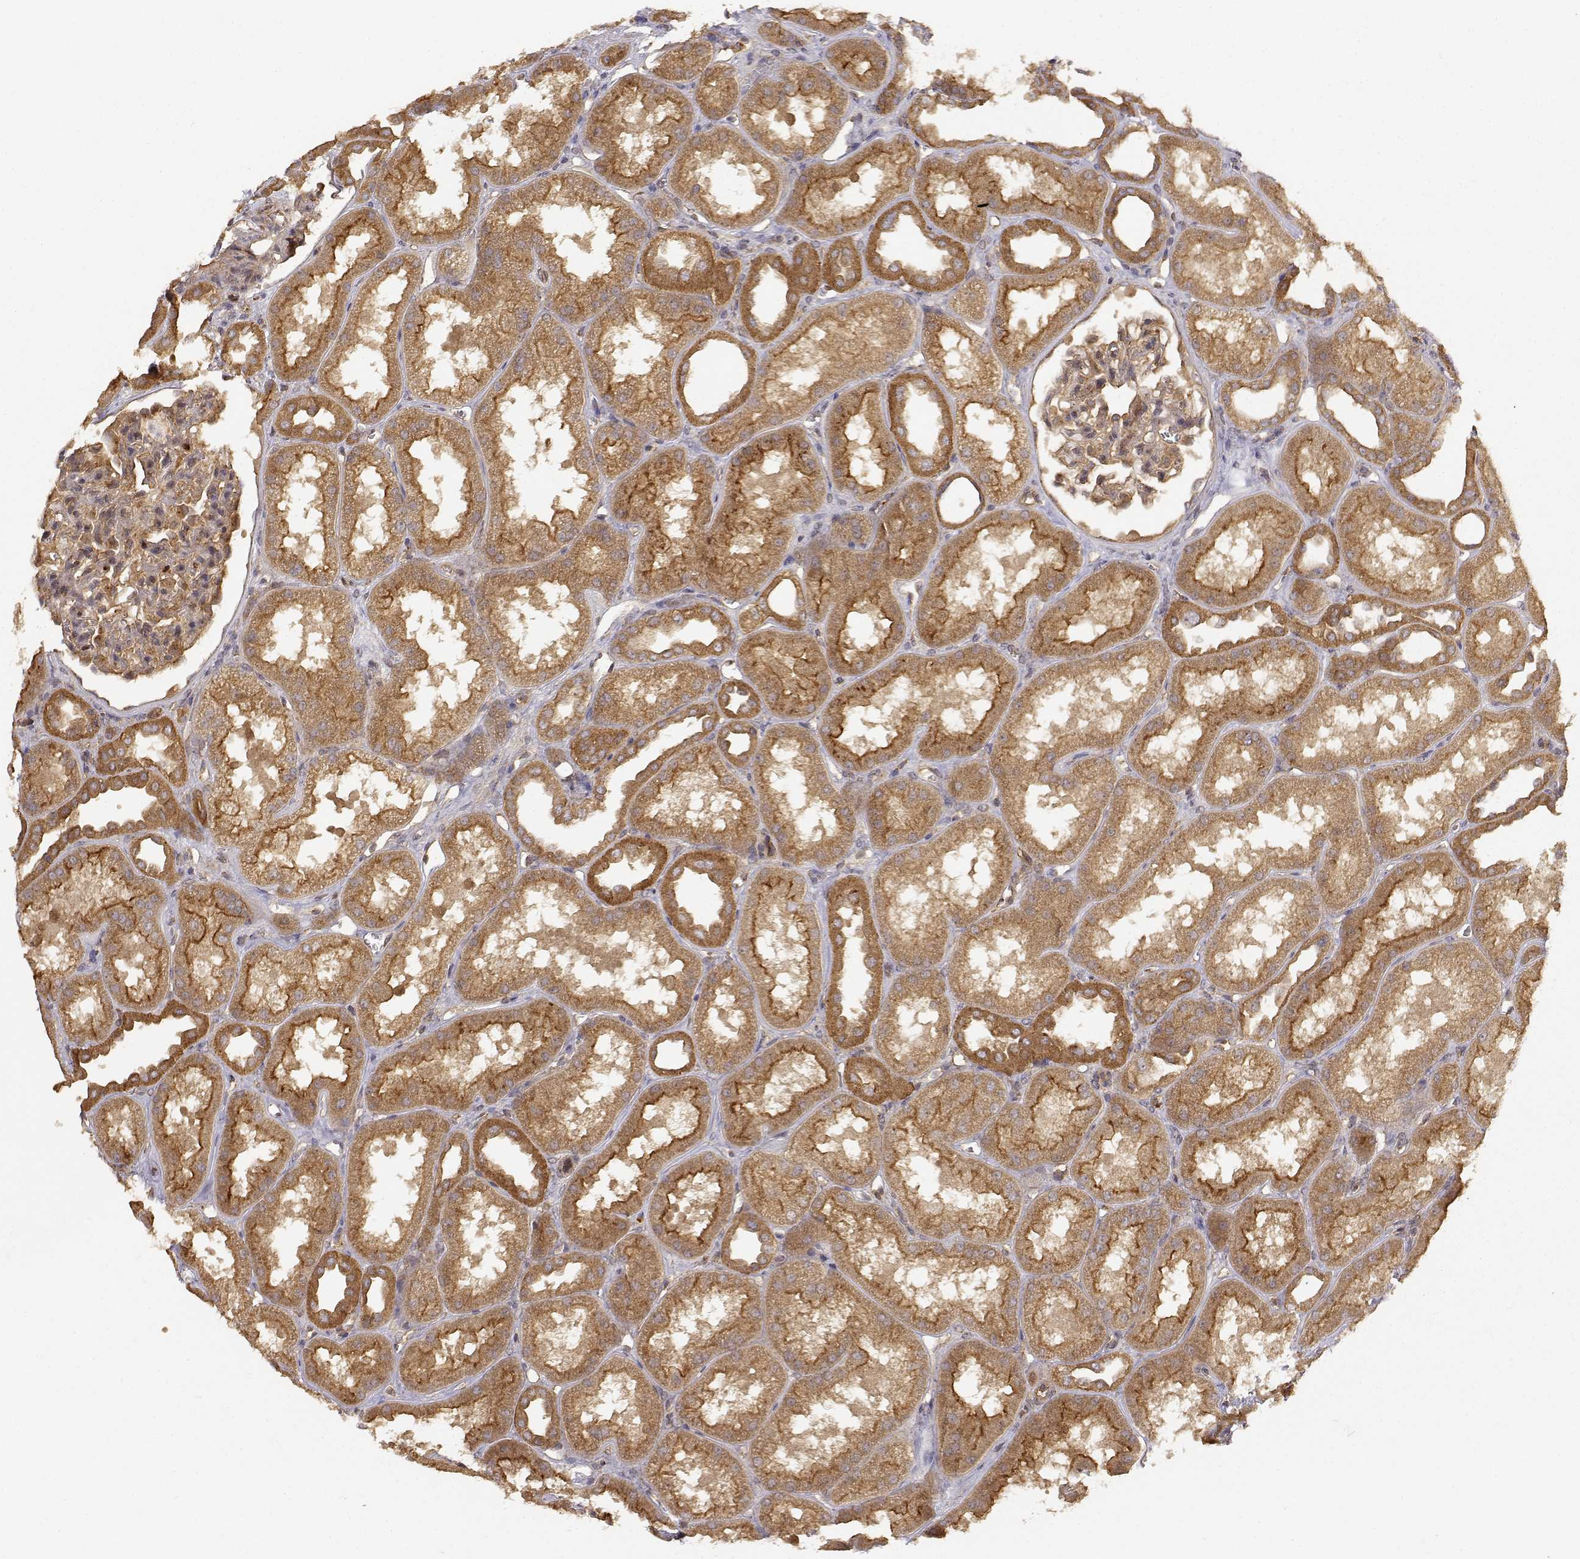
{"staining": {"intensity": "moderate", "quantity": ">75%", "location": "cytoplasmic/membranous"}, "tissue": "kidney", "cell_type": "Cells in glomeruli", "image_type": "normal", "snomed": [{"axis": "morphology", "description": "Normal tissue, NOS"}, {"axis": "topography", "description": "Kidney"}], "caption": "Immunohistochemical staining of normal kidney shows moderate cytoplasmic/membranous protein positivity in approximately >75% of cells in glomeruli.", "gene": "CDK5RAP2", "patient": {"sex": "male", "age": 61}}